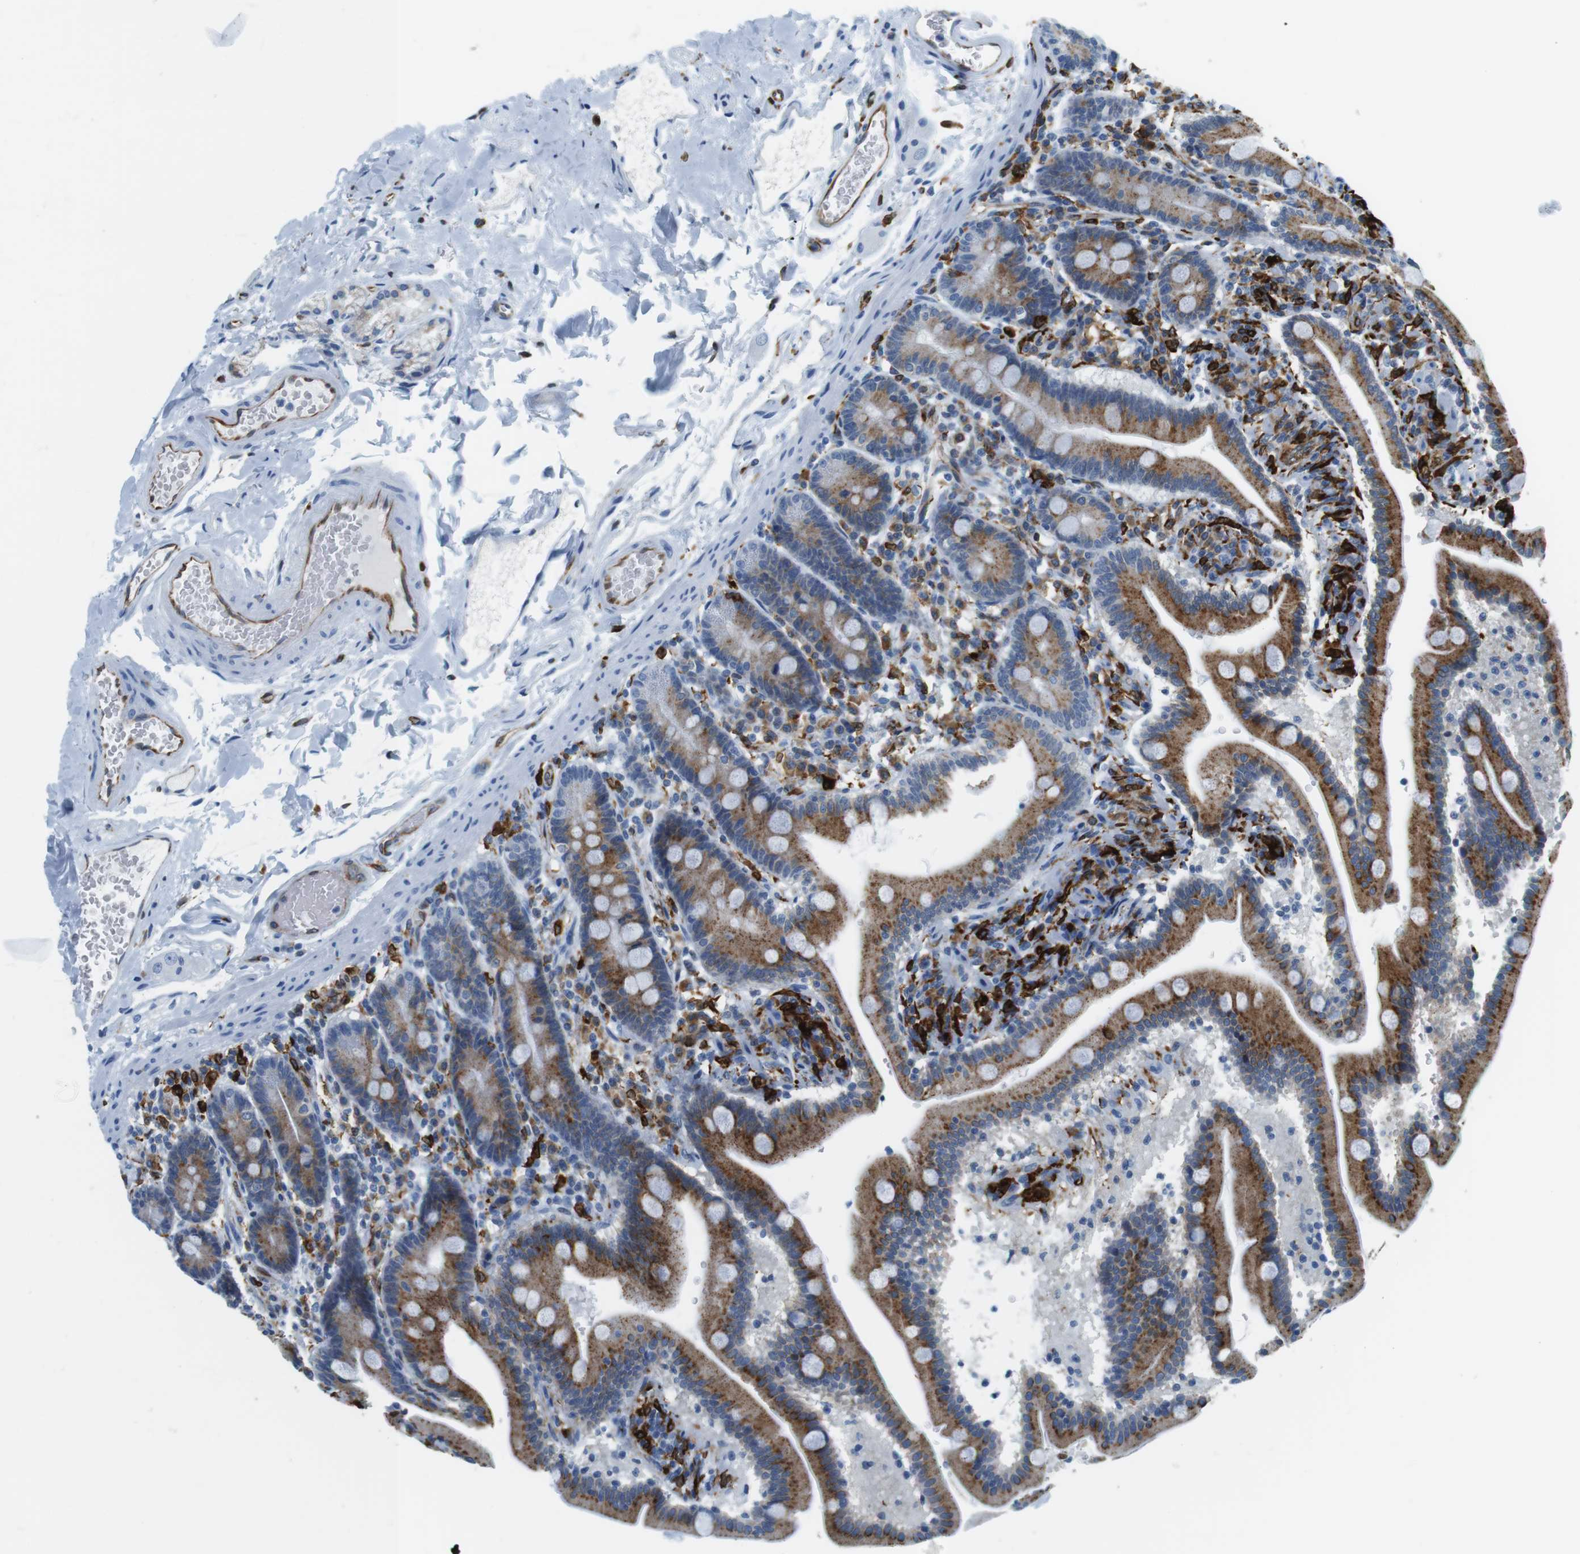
{"staining": {"intensity": "moderate", "quantity": ">75%", "location": "cytoplasmic/membranous"}, "tissue": "duodenum", "cell_type": "Glandular cells", "image_type": "normal", "snomed": [{"axis": "morphology", "description": "Normal tissue, NOS"}, {"axis": "topography", "description": "Duodenum"}], "caption": "Moderate cytoplasmic/membranous expression for a protein is appreciated in approximately >75% of glandular cells of normal duodenum using immunohistochemistry.", "gene": "CIITA", "patient": {"sex": "male", "age": 54}}